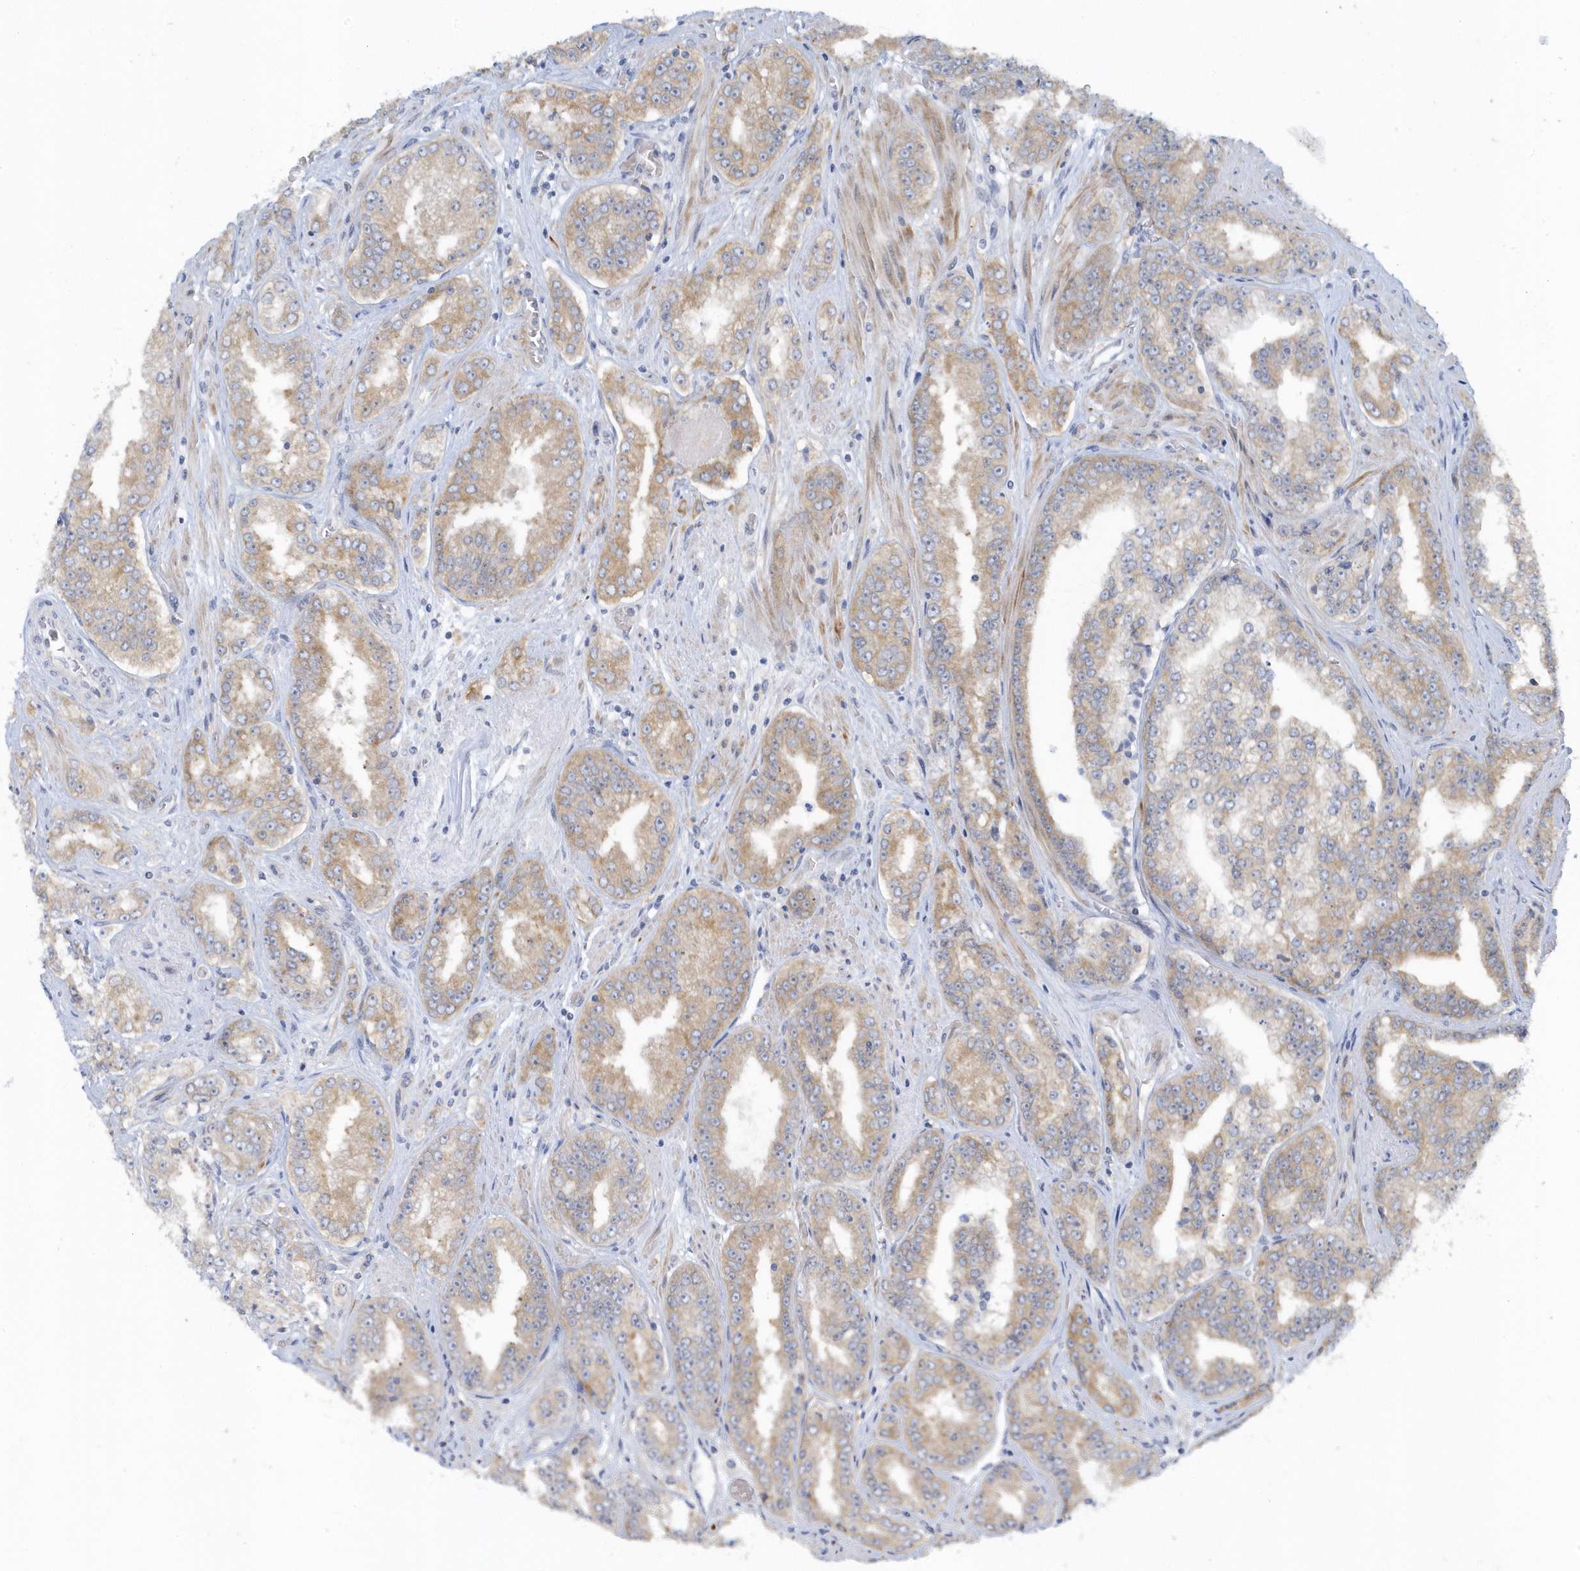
{"staining": {"intensity": "moderate", "quantity": ">75%", "location": "cytoplasmic/membranous"}, "tissue": "prostate cancer", "cell_type": "Tumor cells", "image_type": "cancer", "snomed": [{"axis": "morphology", "description": "Adenocarcinoma, High grade"}, {"axis": "topography", "description": "Prostate"}], "caption": "Adenocarcinoma (high-grade) (prostate) was stained to show a protein in brown. There is medium levels of moderate cytoplasmic/membranous expression in approximately >75% of tumor cells.", "gene": "SCN3A", "patient": {"sex": "male", "age": 71}}